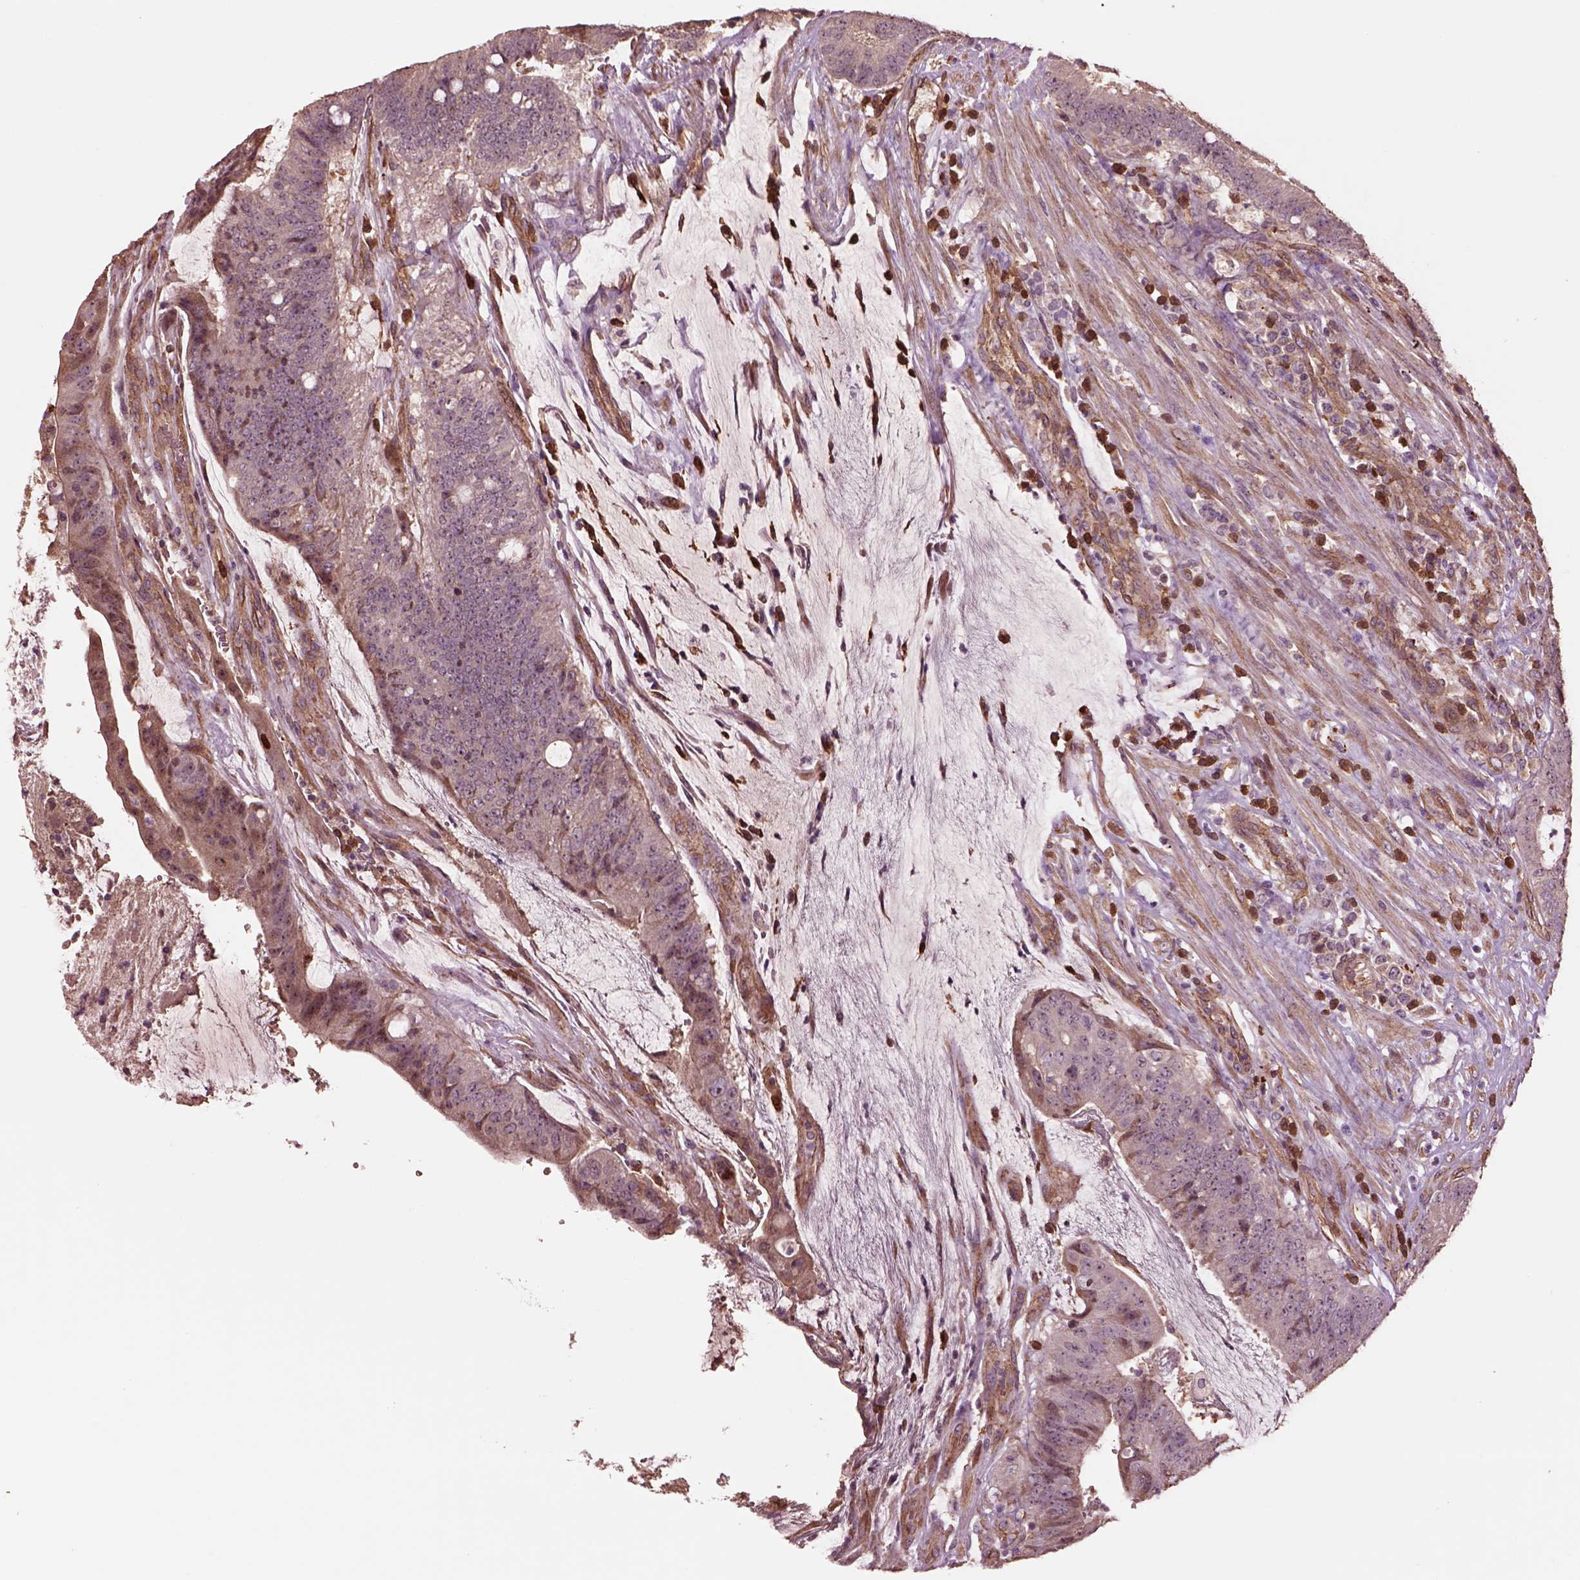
{"staining": {"intensity": "weak", "quantity": "<25%", "location": "cytoplasmic/membranous"}, "tissue": "colorectal cancer", "cell_type": "Tumor cells", "image_type": "cancer", "snomed": [{"axis": "morphology", "description": "Adenocarcinoma, NOS"}, {"axis": "topography", "description": "Colon"}], "caption": "Tumor cells show no significant protein staining in colorectal cancer (adenocarcinoma).", "gene": "HTR1B", "patient": {"sex": "female", "age": 43}}